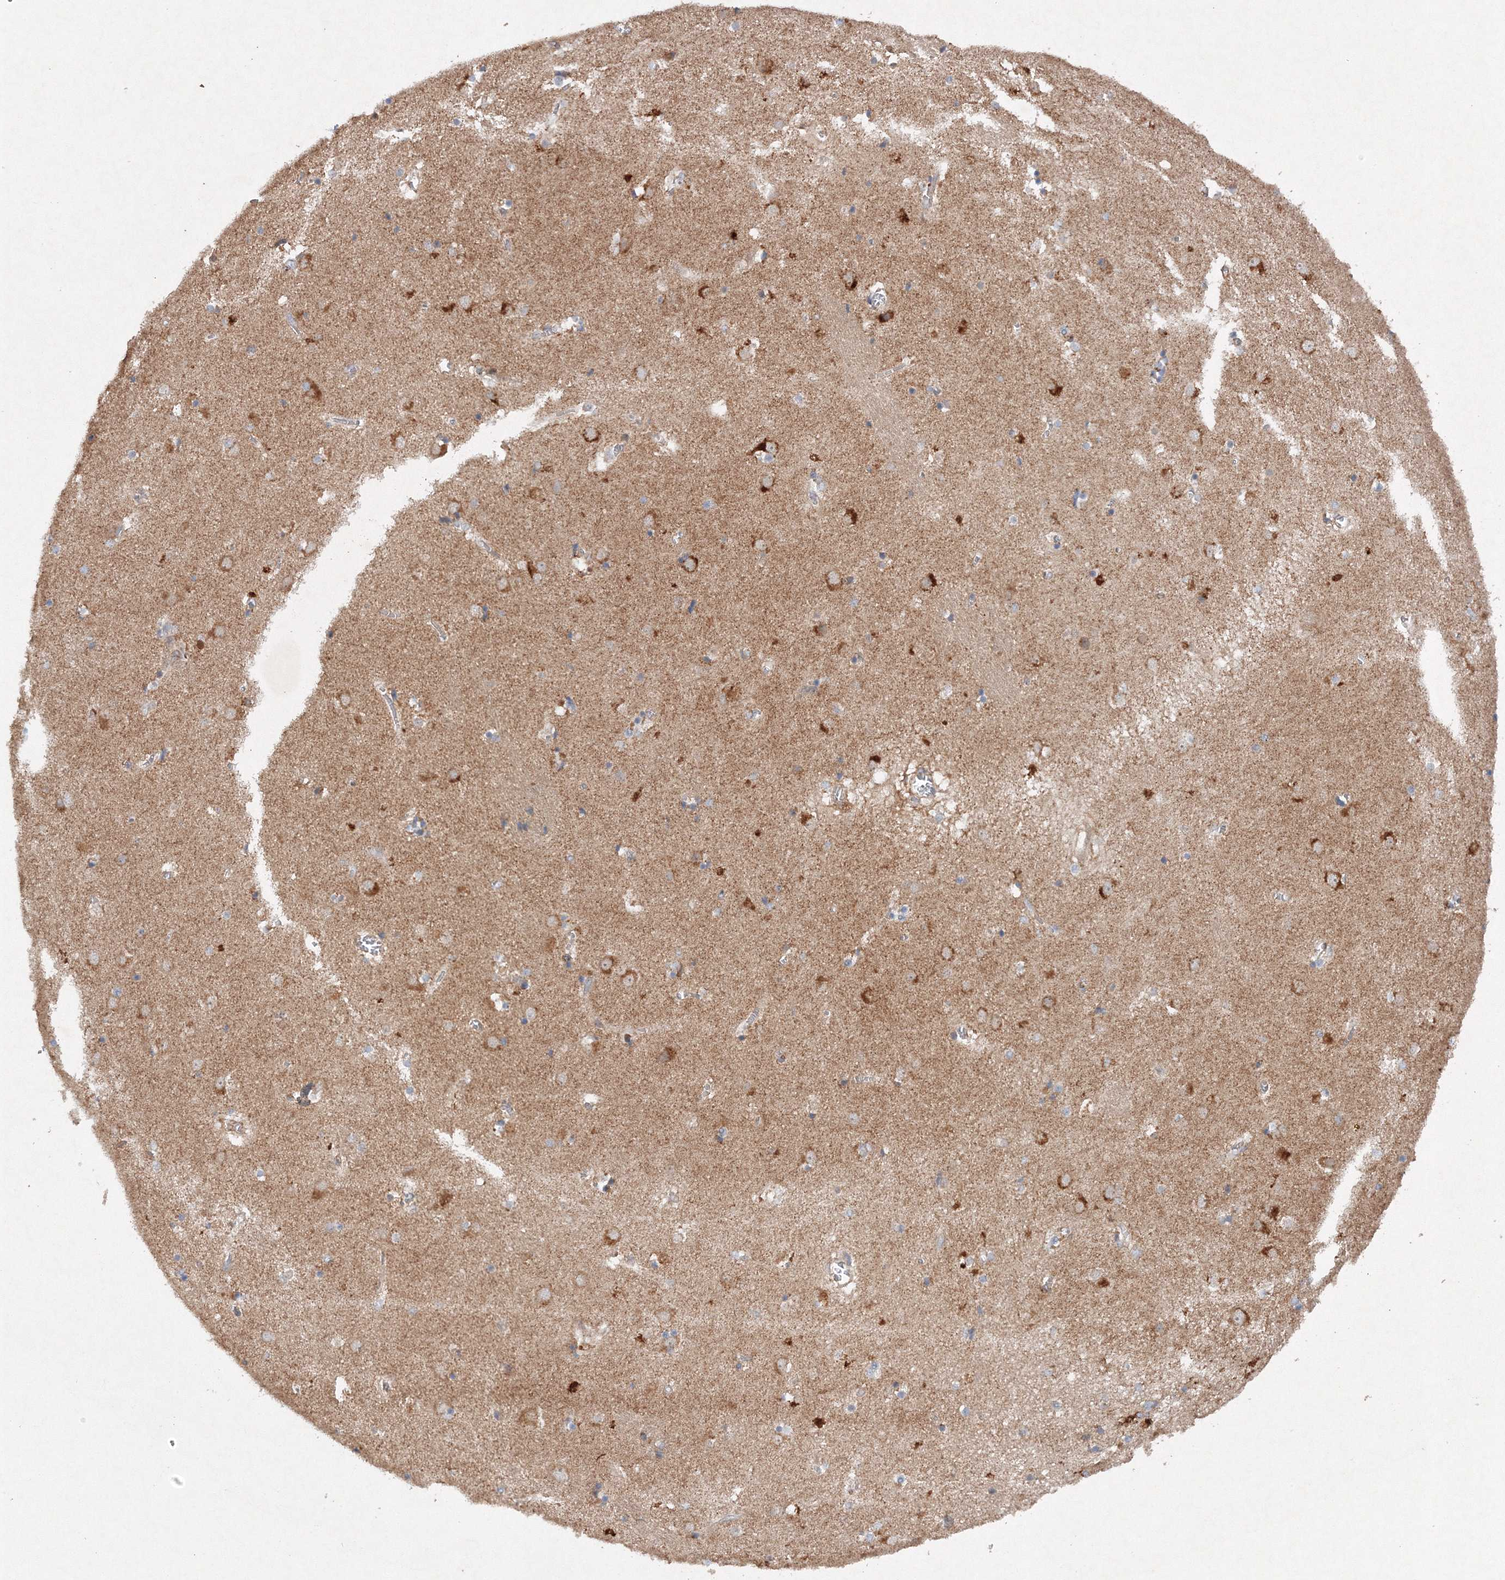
{"staining": {"intensity": "weak", "quantity": "<25%", "location": "cytoplasmic/membranous"}, "tissue": "caudate", "cell_type": "Glial cells", "image_type": "normal", "snomed": [{"axis": "morphology", "description": "Normal tissue, NOS"}, {"axis": "topography", "description": "Lateral ventricle wall"}], "caption": "An IHC image of normal caudate is shown. There is no staining in glial cells of caudate.", "gene": "SLC36A1", "patient": {"sex": "male", "age": 70}}